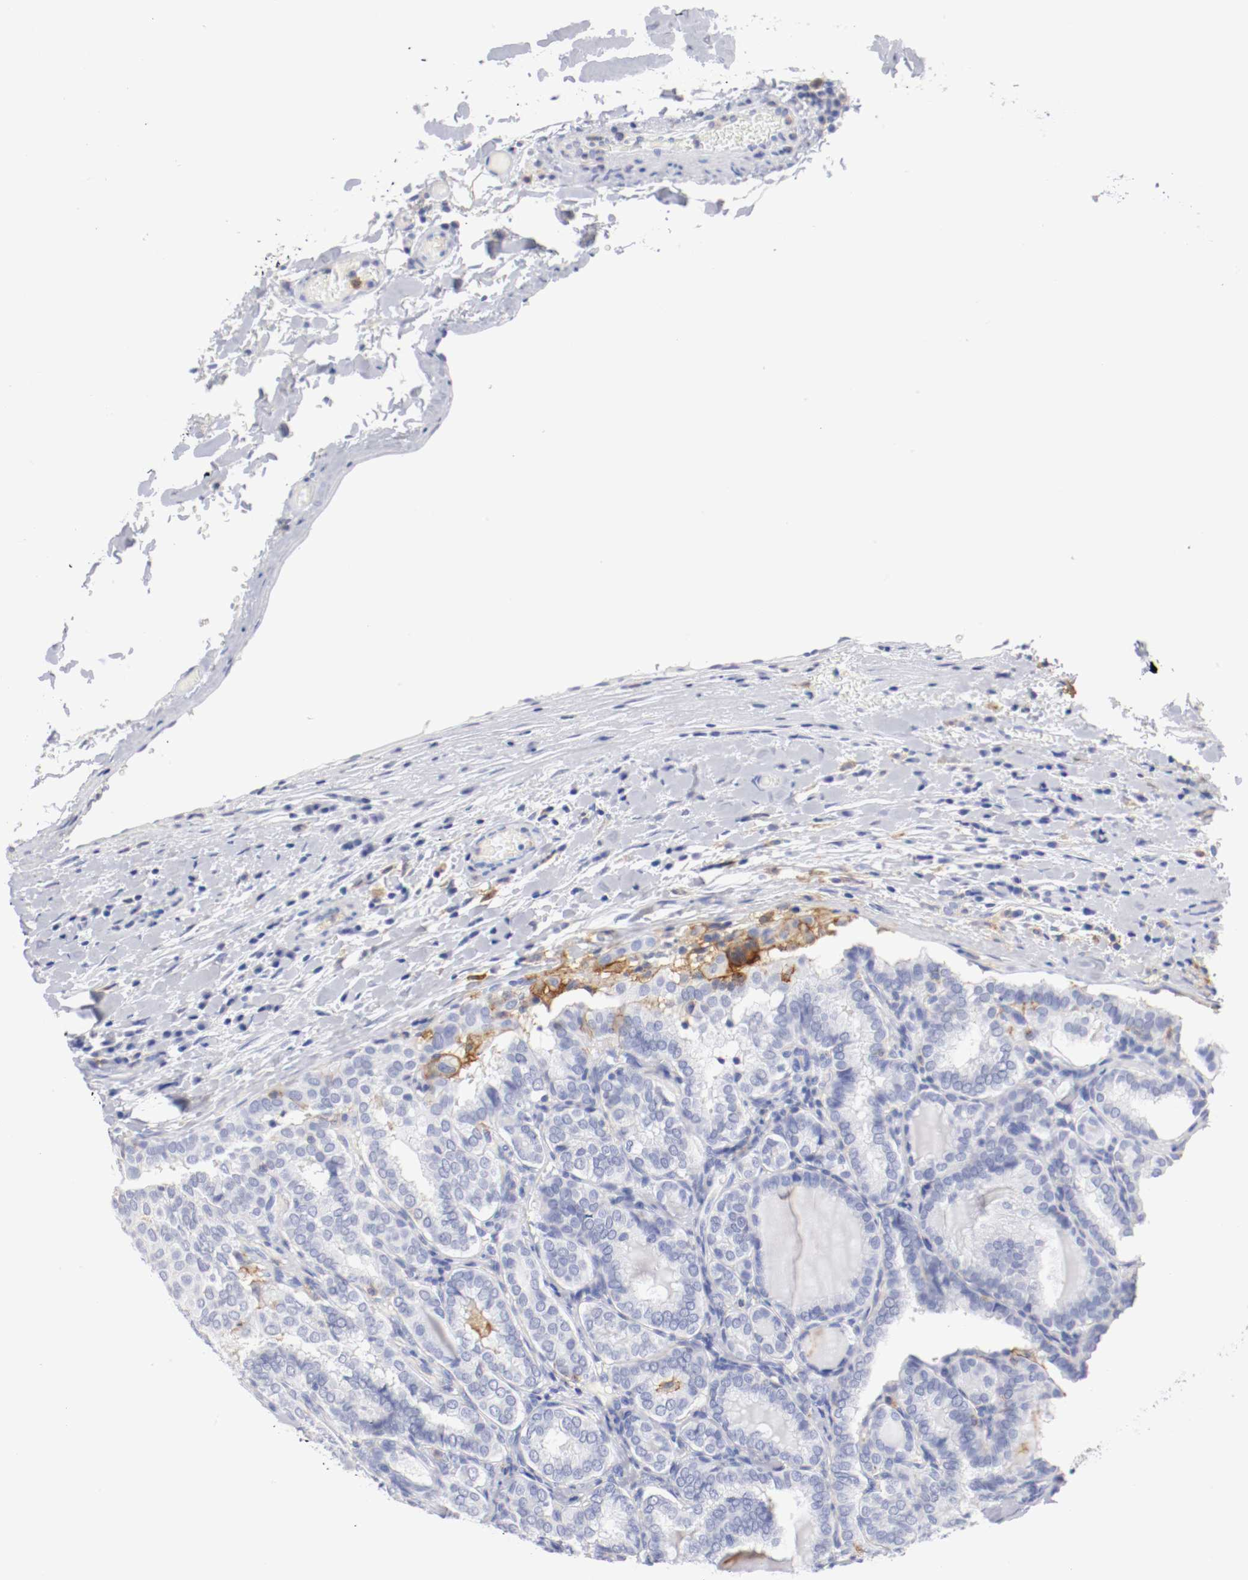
{"staining": {"intensity": "negative", "quantity": "none", "location": "none"}, "tissue": "thyroid cancer", "cell_type": "Tumor cells", "image_type": "cancer", "snomed": [{"axis": "morphology", "description": "Papillary adenocarcinoma, NOS"}, {"axis": "topography", "description": "Thyroid gland"}], "caption": "Papillary adenocarcinoma (thyroid) was stained to show a protein in brown. There is no significant staining in tumor cells.", "gene": "ITGAX", "patient": {"sex": "female", "age": 30}}